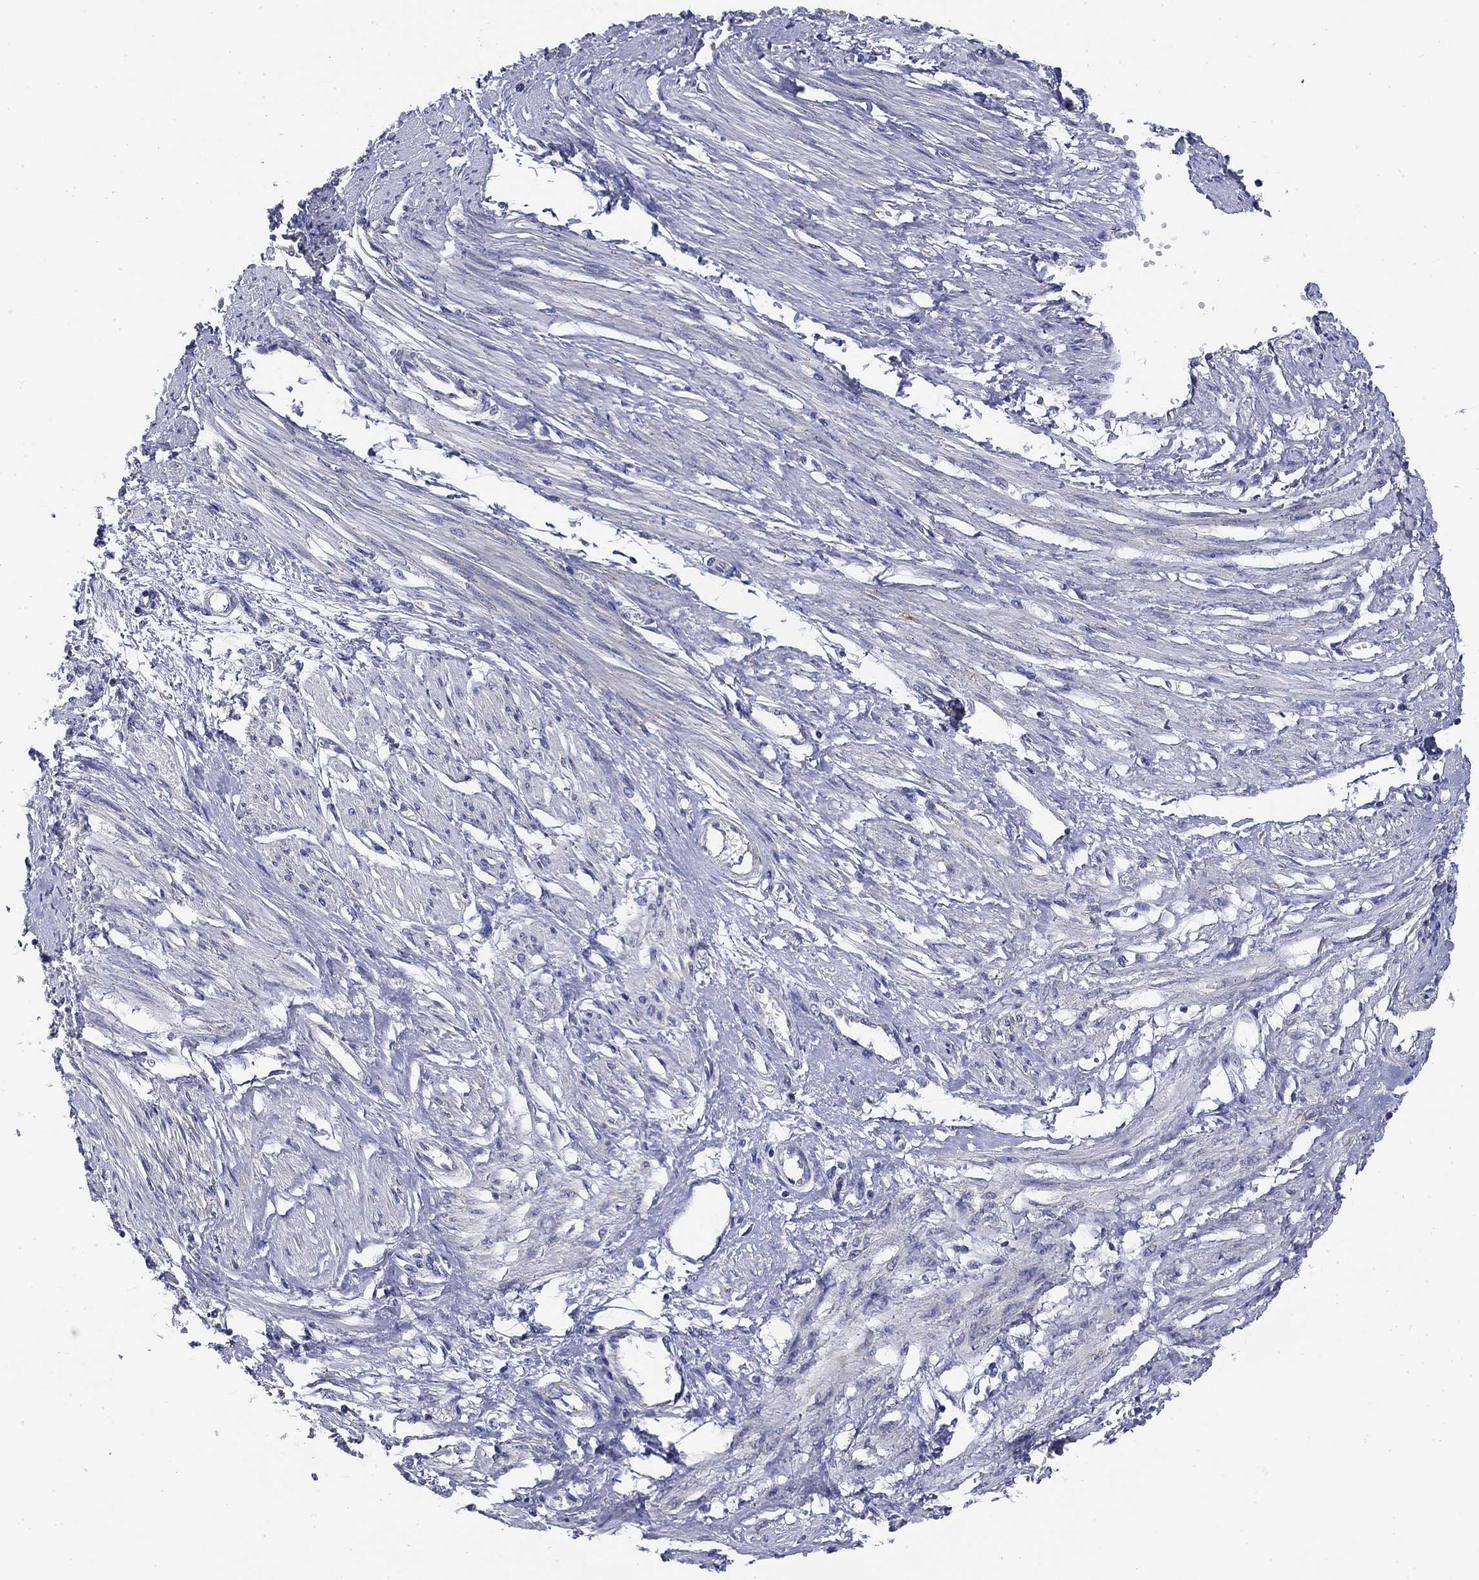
{"staining": {"intensity": "negative", "quantity": "none", "location": "none"}, "tissue": "smooth muscle", "cell_type": "Smooth muscle cells", "image_type": "normal", "snomed": [{"axis": "morphology", "description": "Normal tissue, NOS"}, {"axis": "topography", "description": "Smooth muscle"}, {"axis": "topography", "description": "Uterus"}], "caption": "Smooth muscle cells are negative for brown protein staining in benign smooth muscle. The staining was performed using DAB to visualize the protein expression in brown, while the nuclei were stained in blue with hematoxylin (Magnification: 20x).", "gene": "NACAD", "patient": {"sex": "female", "age": 39}}